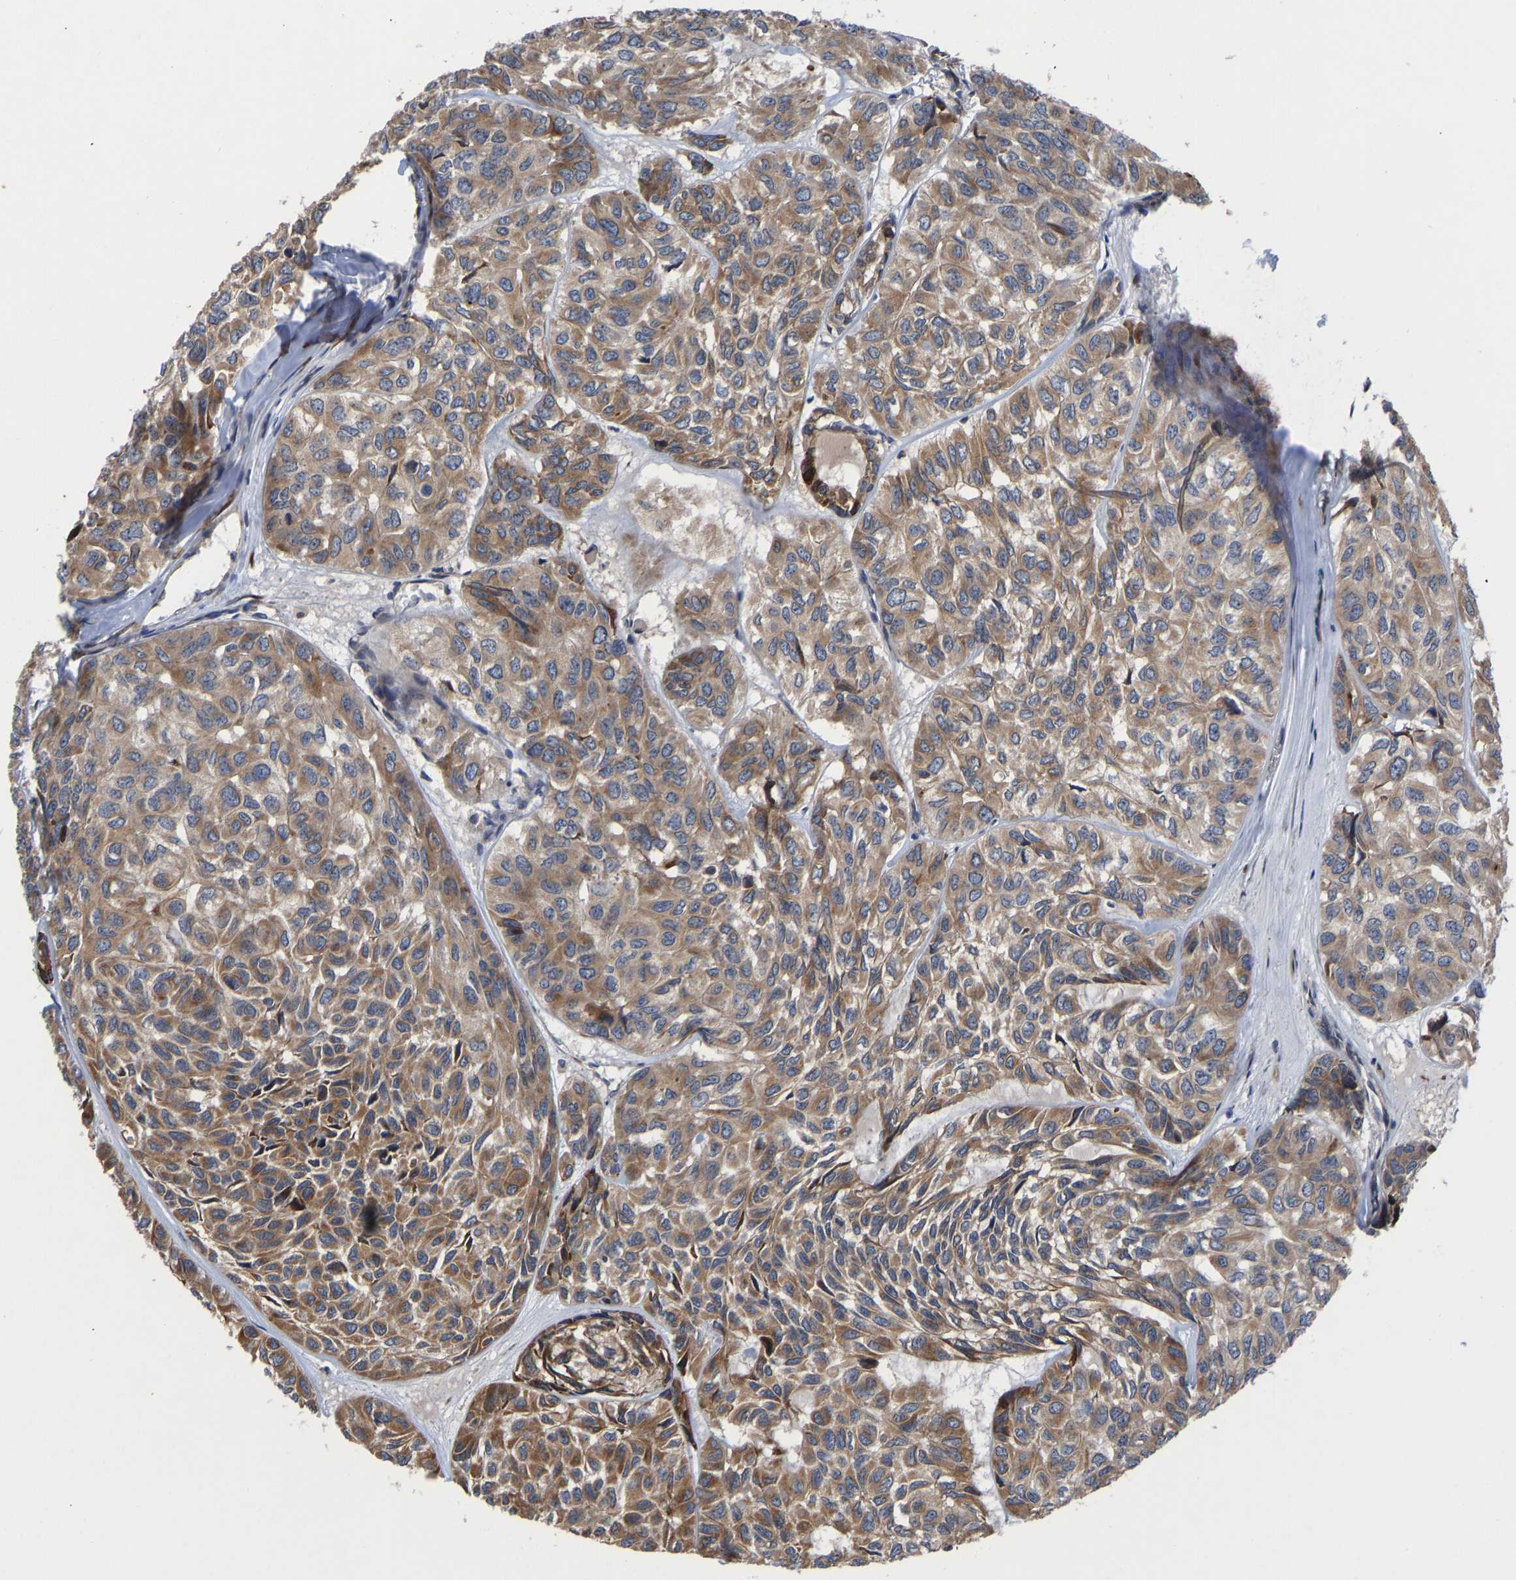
{"staining": {"intensity": "moderate", "quantity": ">75%", "location": "cytoplasmic/membranous"}, "tissue": "head and neck cancer", "cell_type": "Tumor cells", "image_type": "cancer", "snomed": [{"axis": "morphology", "description": "Adenocarcinoma, NOS"}, {"axis": "topography", "description": "Salivary gland, NOS"}, {"axis": "topography", "description": "Head-Neck"}], "caption": "Protein staining of head and neck adenocarcinoma tissue shows moderate cytoplasmic/membranous positivity in about >75% of tumor cells.", "gene": "FRRS1", "patient": {"sex": "female", "age": 76}}